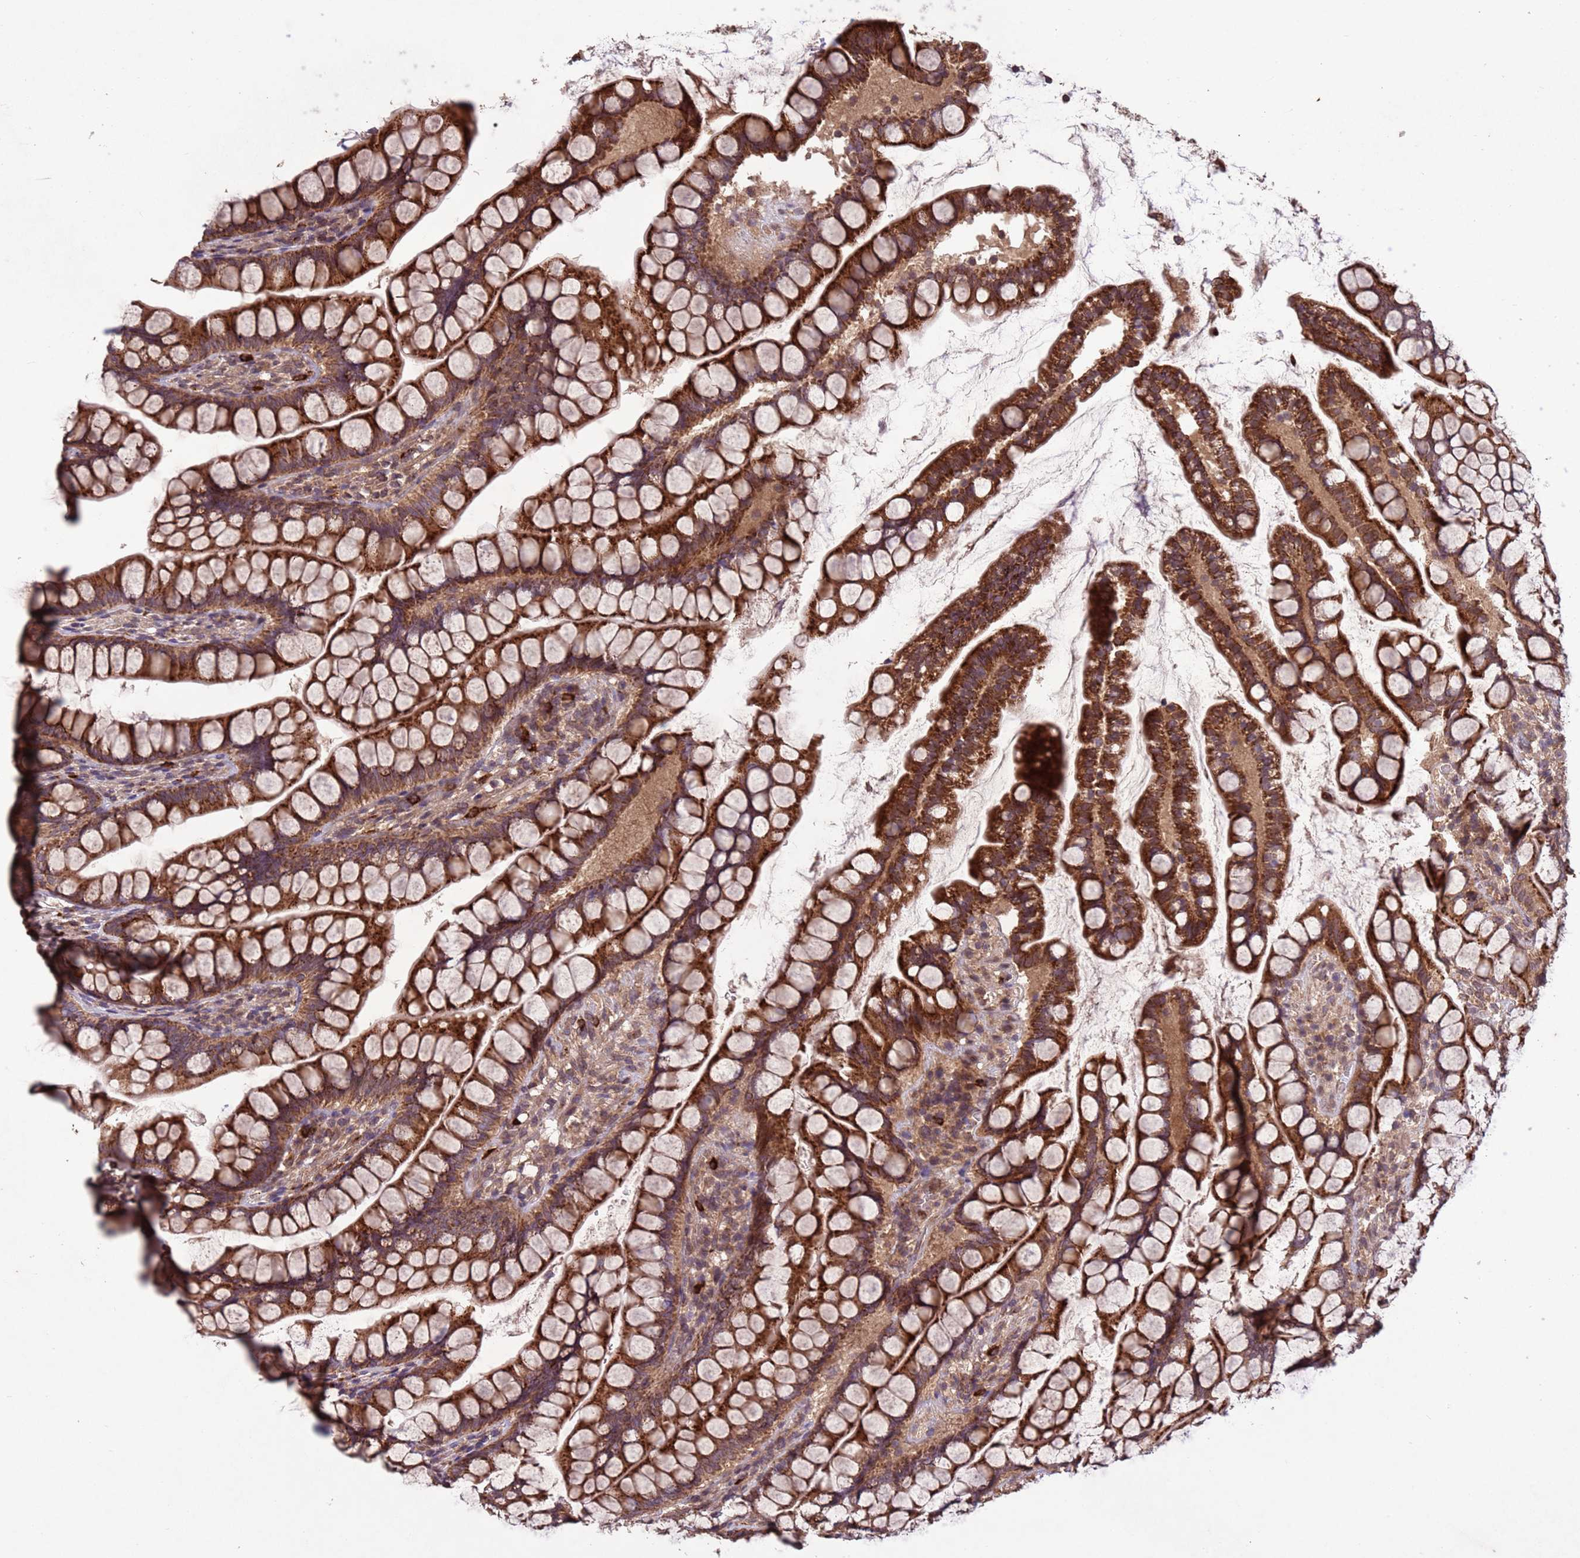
{"staining": {"intensity": "strong", "quantity": ">75%", "location": "cytoplasmic/membranous"}, "tissue": "small intestine", "cell_type": "Glandular cells", "image_type": "normal", "snomed": [{"axis": "morphology", "description": "Normal tissue, NOS"}, {"axis": "topography", "description": "Small intestine"}], "caption": "Immunohistochemical staining of normal human small intestine displays strong cytoplasmic/membranous protein expression in about >75% of glandular cells. The staining is performed using DAB (3,3'-diaminobenzidine) brown chromogen to label protein expression. The nuclei are counter-stained blue using hematoxylin.", "gene": "FASTKD1", "patient": {"sex": "male", "age": 70}}